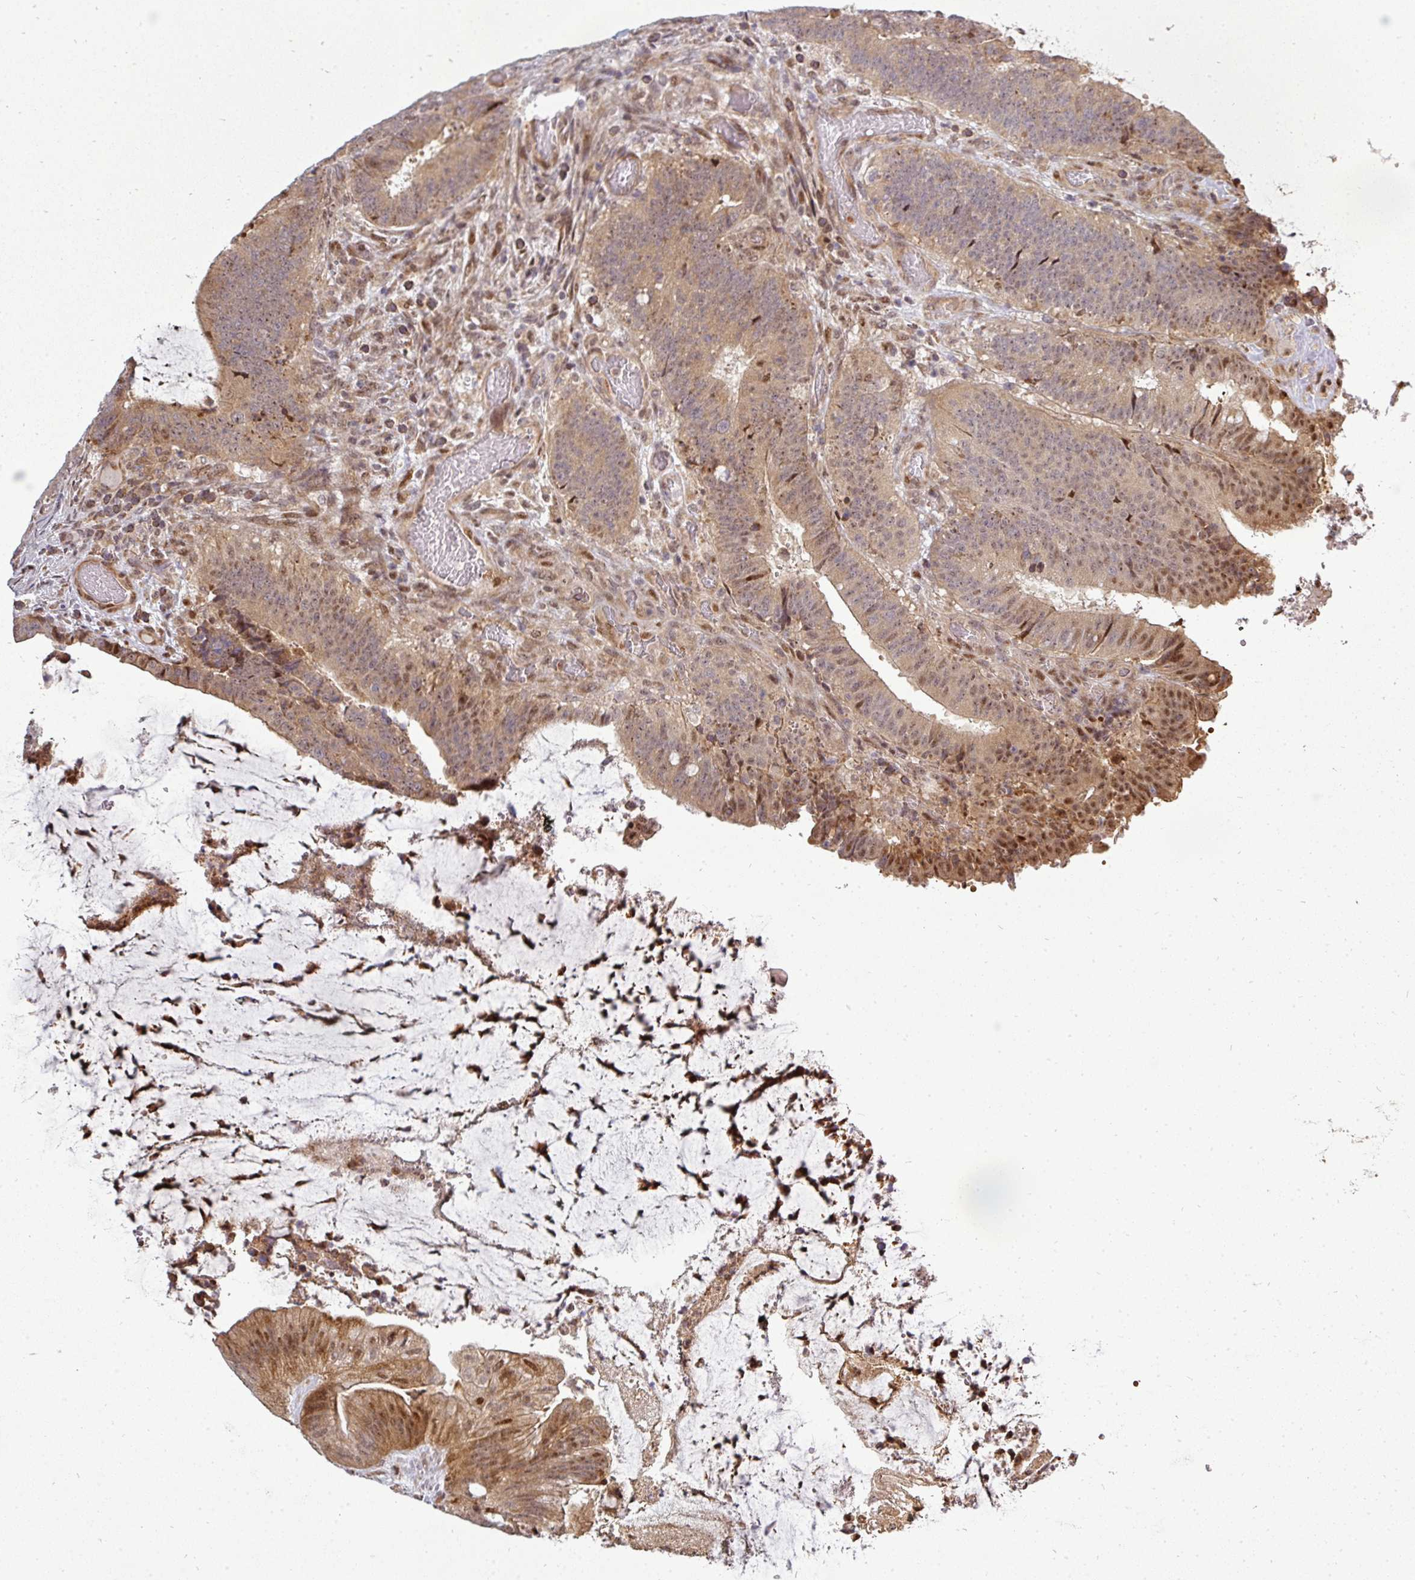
{"staining": {"intensity": "moderate", "quantity": "25%-75%", "location": "cytoplasmic/membranous,nuclear"}, "tissue": "colorectal cancer", "cell_type": "Tumor cells", "image_type": "cancer", "snomed": [{"axis": "morphology", "description": "Adenocarcinoma, NOS"}, {"axis": "topography", "description": "Colon"}], "caption": "Moderate cytoplasmic/membranous and nuclear staining is identified in about 25%-75% of tumor cells in colorectal cancer.", "gene": "PATZ1", "patient": {"sex": "female", "age": 43}}